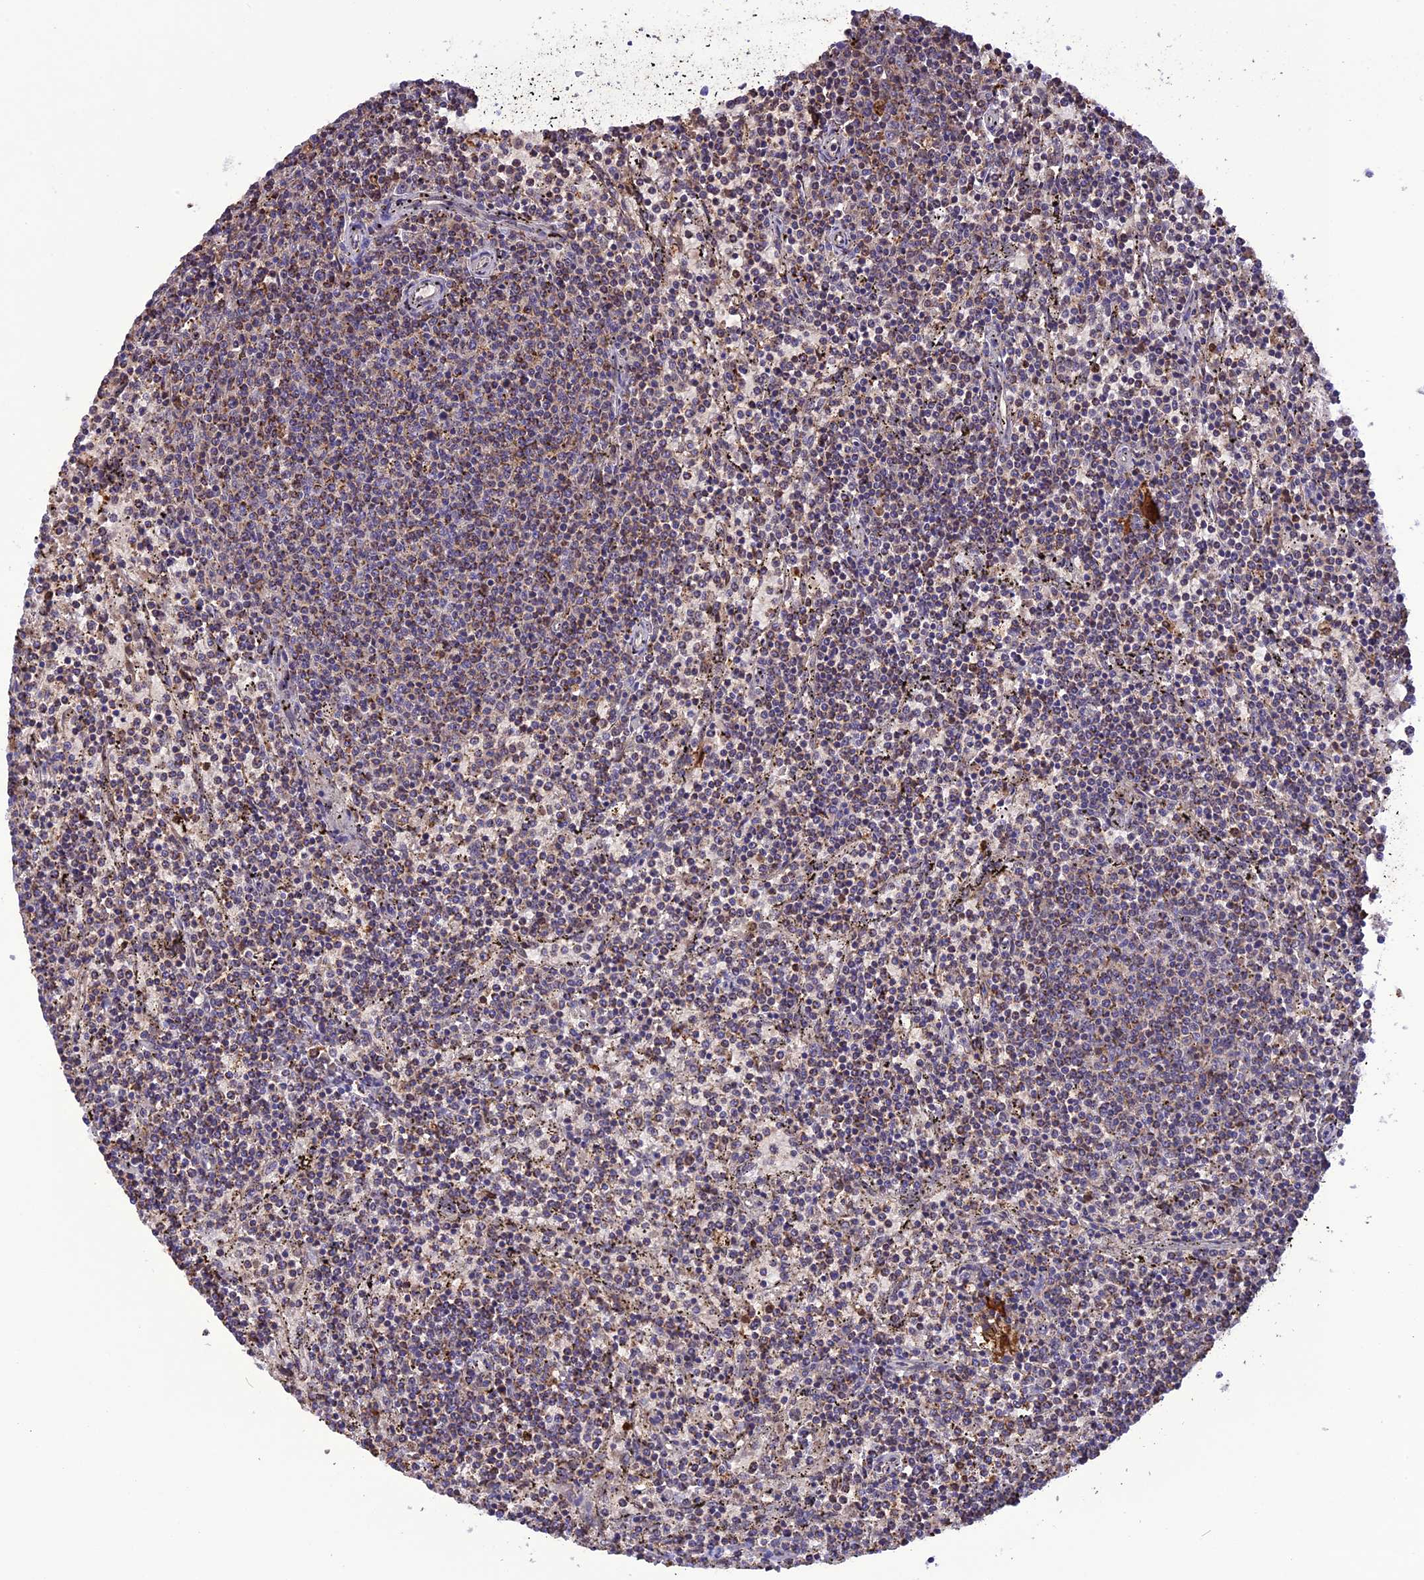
{"staining": {"intensity": "weak", "quantity": "<25%", "location": "cytoplasmic/membranous"}, "tissue": "lymphoma", "cell_type": "Tumor cells", "image_type": "cancer", "snomed": [{"axis": "morphology", "description": "Malignant lymphoma, non-Hodgkin's type, Low grade"}, {"axis": "topography", "description": "Spleen"}], "caption": "High power microscopy micrograph of an immunohistochemistry (IHC) micrograph of low-grade malignant lymphoma, non-Hodgkin's type, revealing no significant staining in tumor cells.", "gene": "KCNG1", "patient": {"sex": "female", "age": 50}}